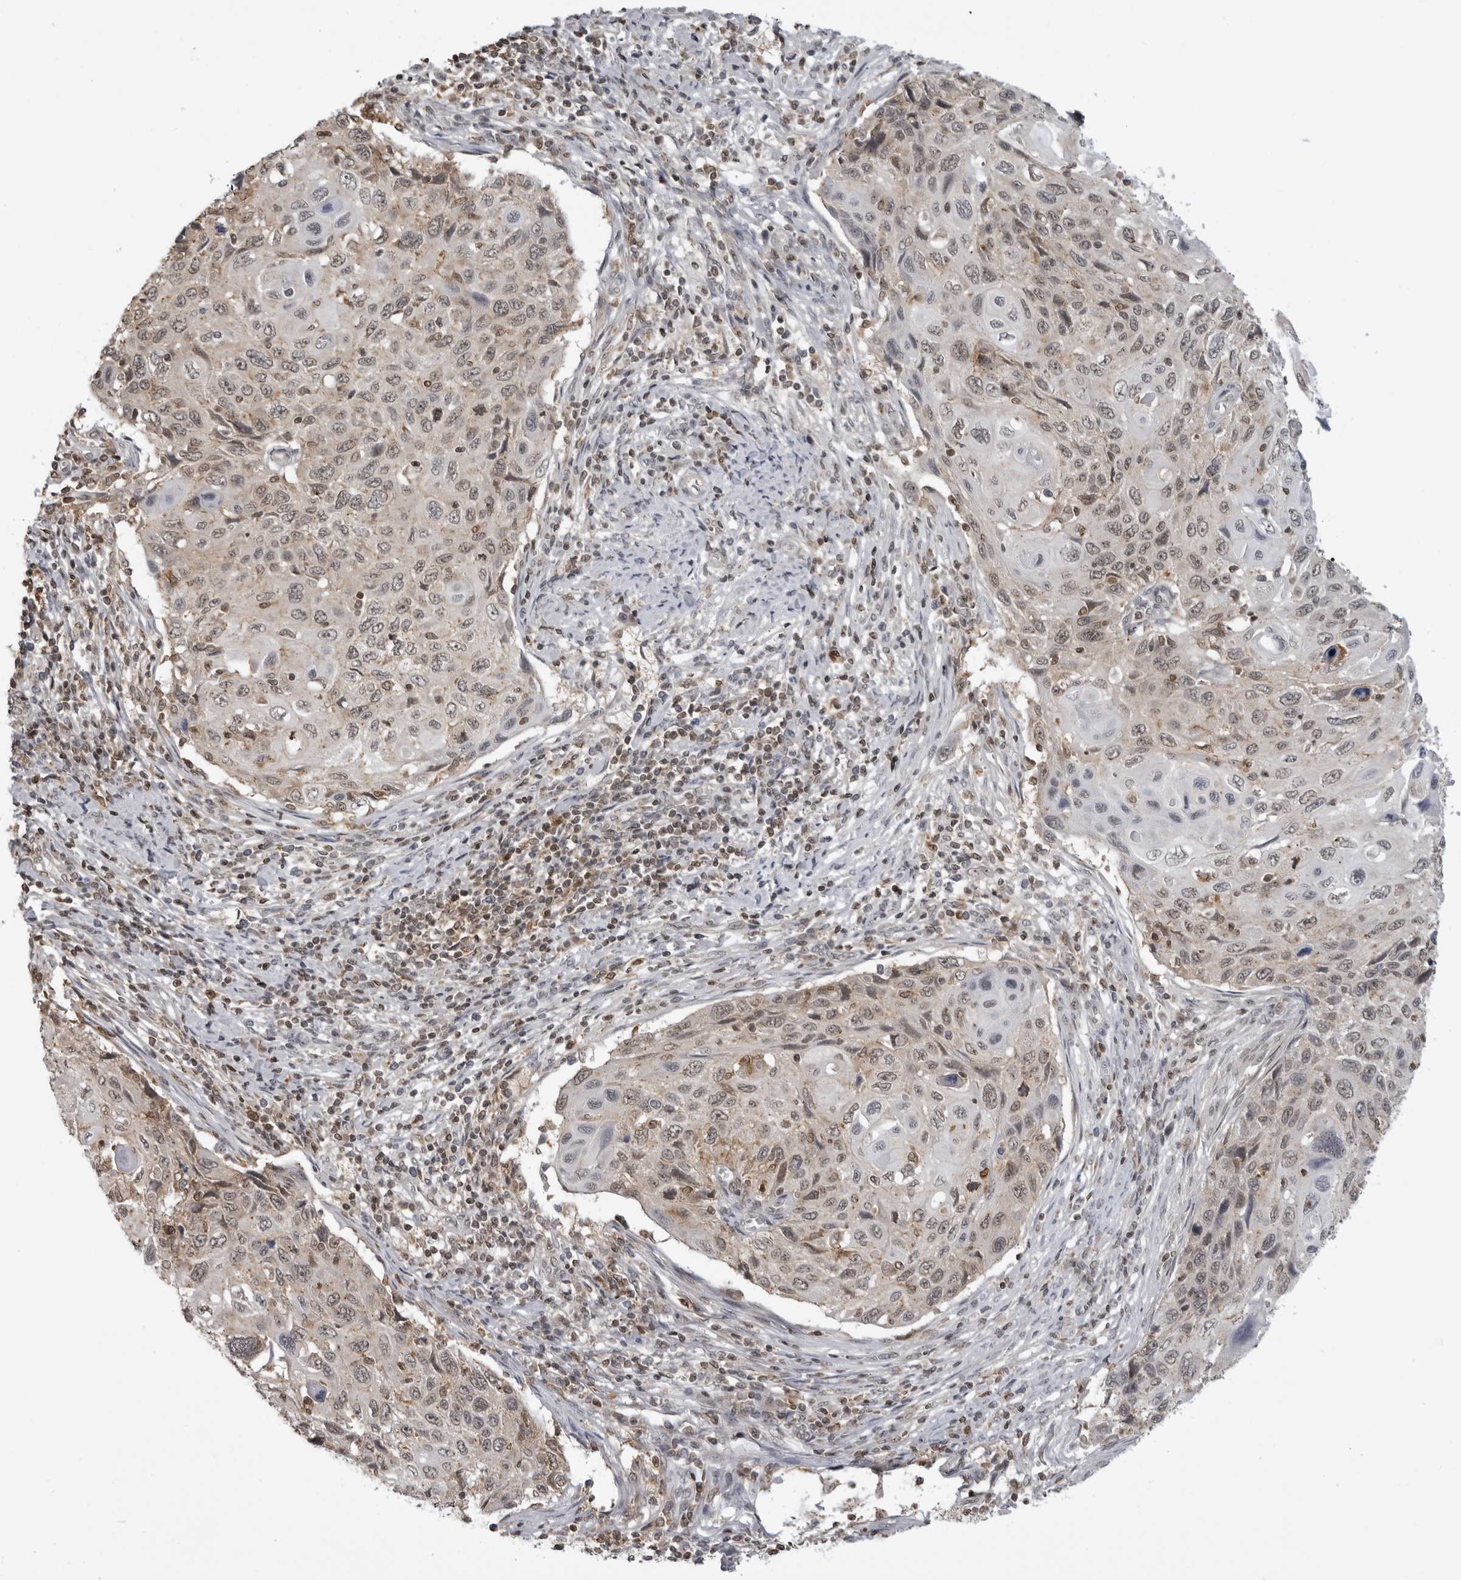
{"staining": {"intensity": "weak", "quantity": ">75%", "location": "nuclear"}, "tissue": "cervical cancer", "cell_type": "Tumor cells", "image_type": "cancer", "snomed": [{"axis": "morphology", "description": "Squamous cell carcinoma, NOS"}, {"axis": "topography", "description": "Cervix"}], "caption": "Cervical squamous cell carcinoma tissue reveals weak nuclear positivity in about >75% of tumor cells", "gene": "PDCL3", "patient": {"sex": "female", "age": 70}}